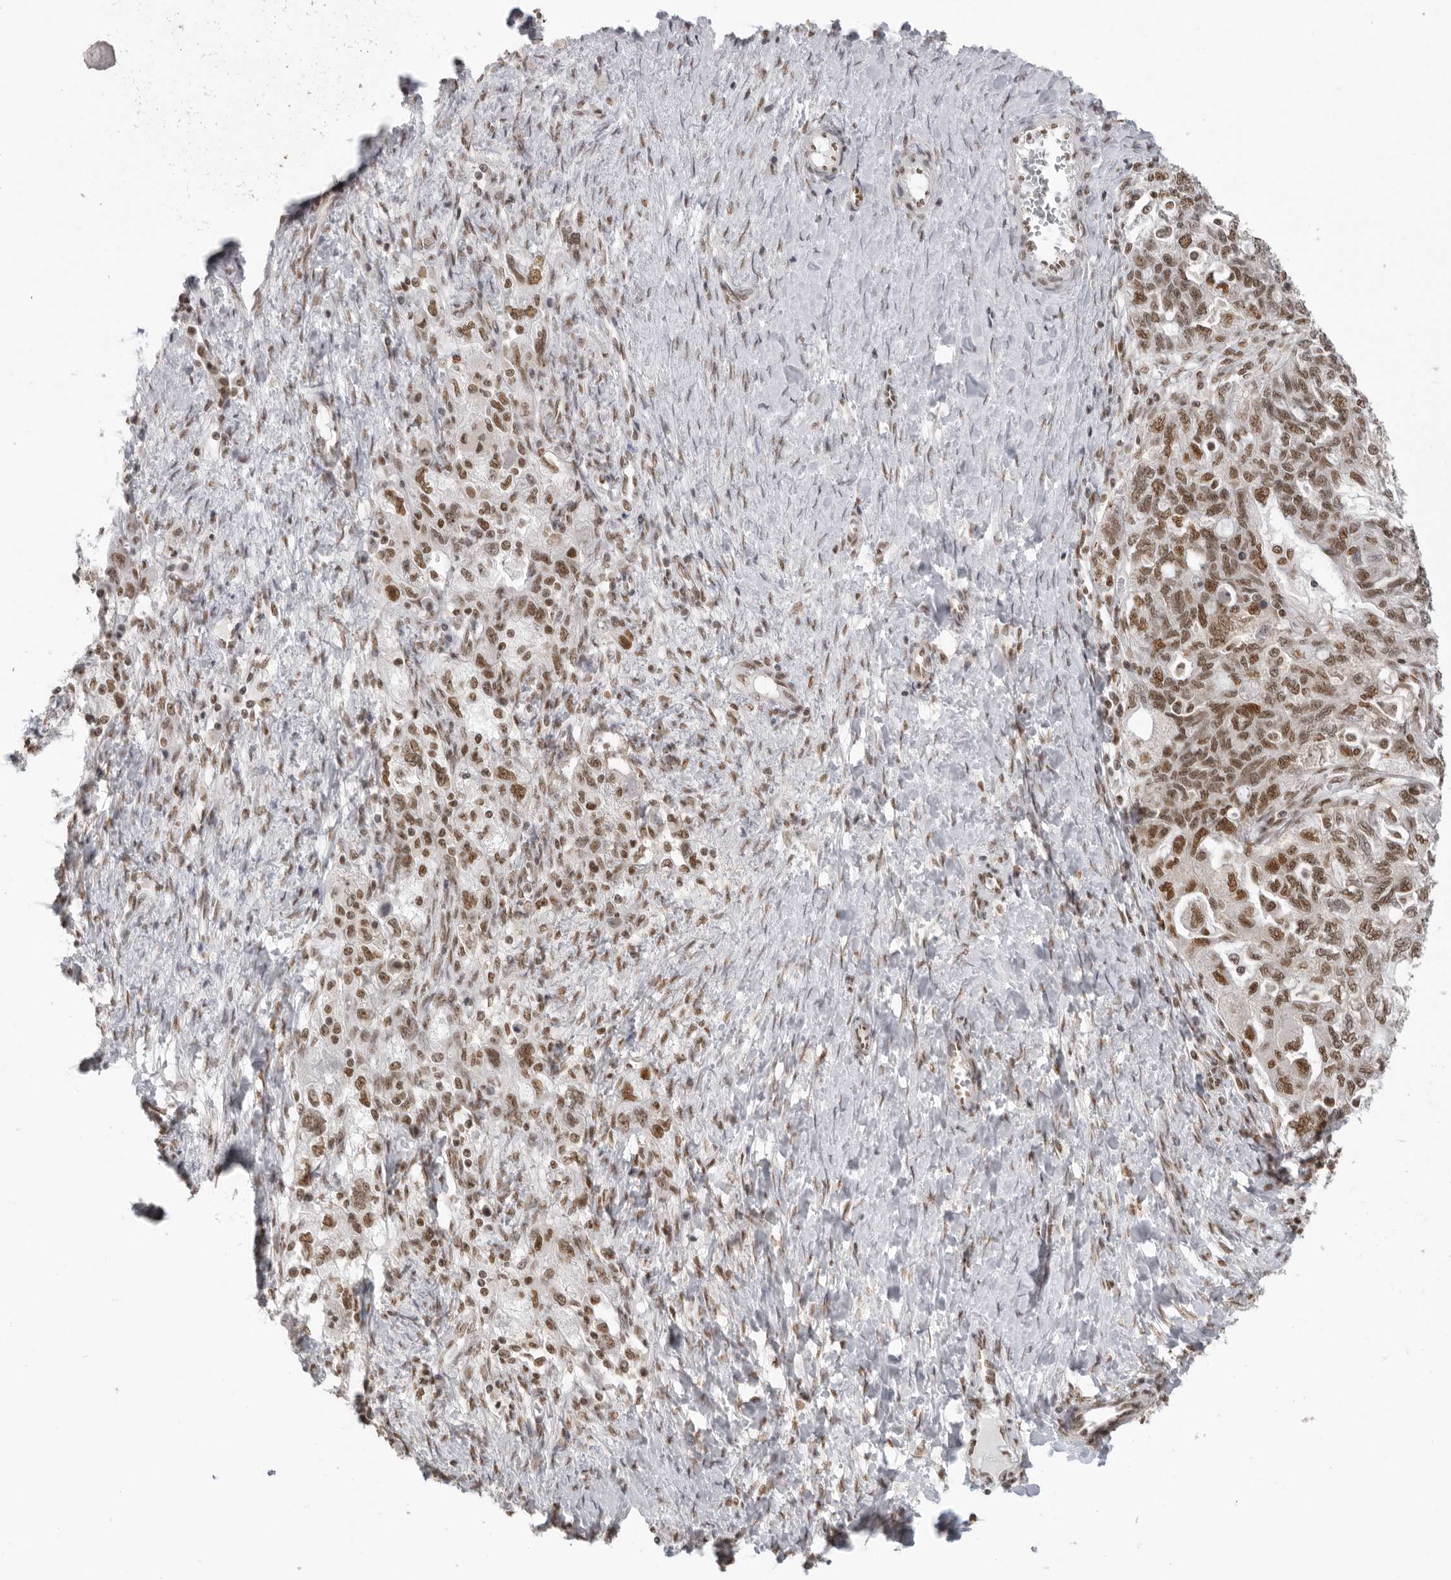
{"staining": {"intensity": "moderate", "quantity": ">75%", "location": "nuclear"}, "tissue": "ovarian cancer", "cell_type": "Tumor cells", "image_type": "cancer", "snomed": [{"axis": "morphology", "description": "Carcinoma, NOS"}, {"axis": "morphology", "description": "Cystadenocarcinoma, serous, NOS"}, {"axis": "topography", "description": "Ovary"}], "caption": "This photomicrograph reveals ovarian carcinoma stained with immunohistochemistry (IHC) to label a protein in brown. The nuclear of tumor cells show moderate positivity for the protein. Nuclei are counter-stained blue.", "gene": "RPA2", "patient": {"sex": "female", "age": 69}}